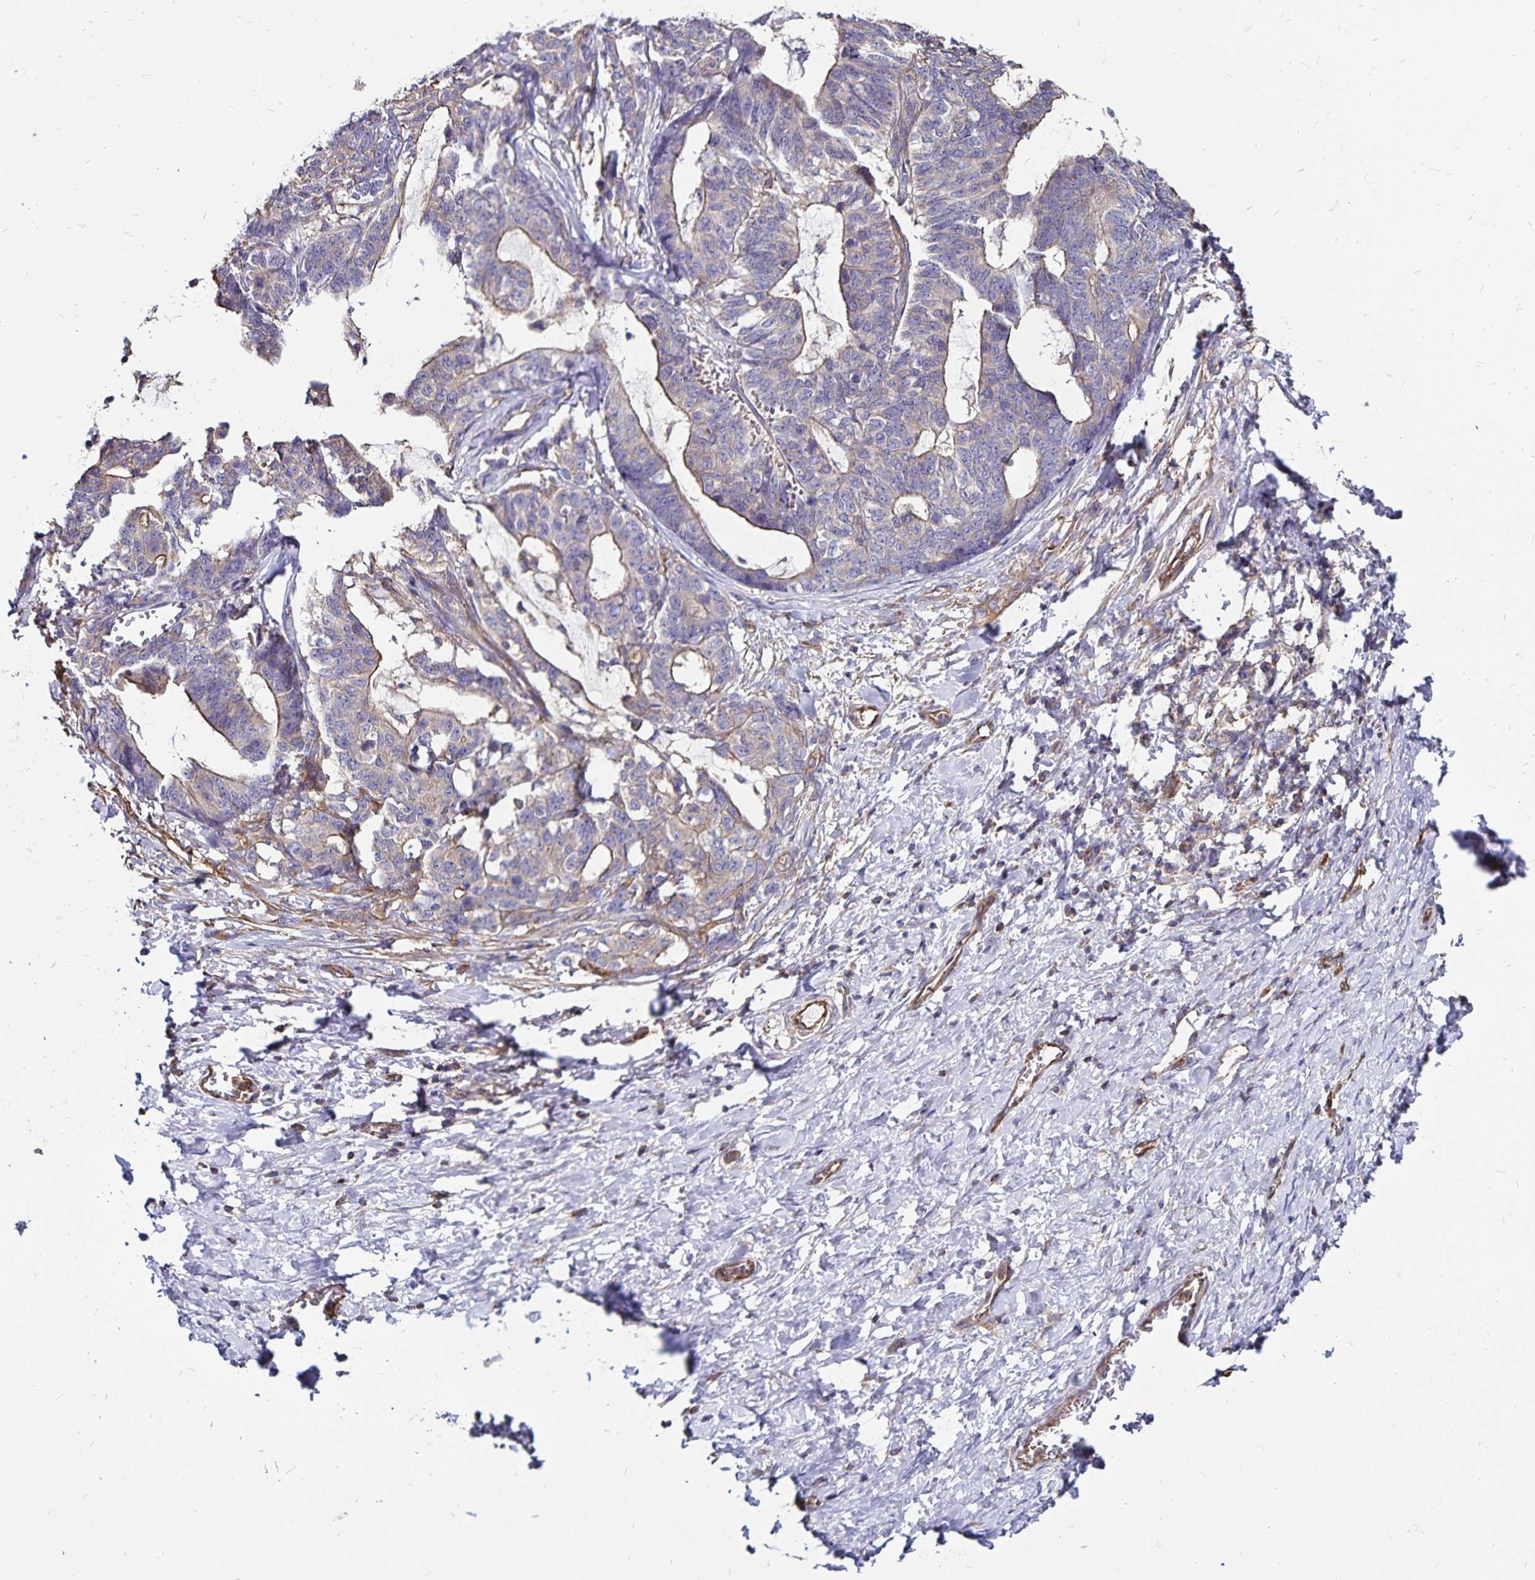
{"staining": {"intensity": "negative", "quantity": "none", "location": "none"}, "tissue": "stomach cancer", "cell_type": "Tumor cells", "image_type": "cancer", "snomed": [{"axis": "morphology", "description": "Normal tissue, NOS"}, {"axis": "morphology", "description": "Adenocarcinoma, NOS"}, {"axis": "topography", "description": "Stomach"}], "caption": "High power microscopy histopathology image of an immunohistochemistry (IHC) photomicrograph of stomach cancer (adenocarcinoma), revealing no significant positivity in tumor cells. (DAB immunohistochemistry (IHC) visualized using brightfield microscopy, high magnification).", "gene": "RPRML", "patient": {"sex": "female", "age": 64}}